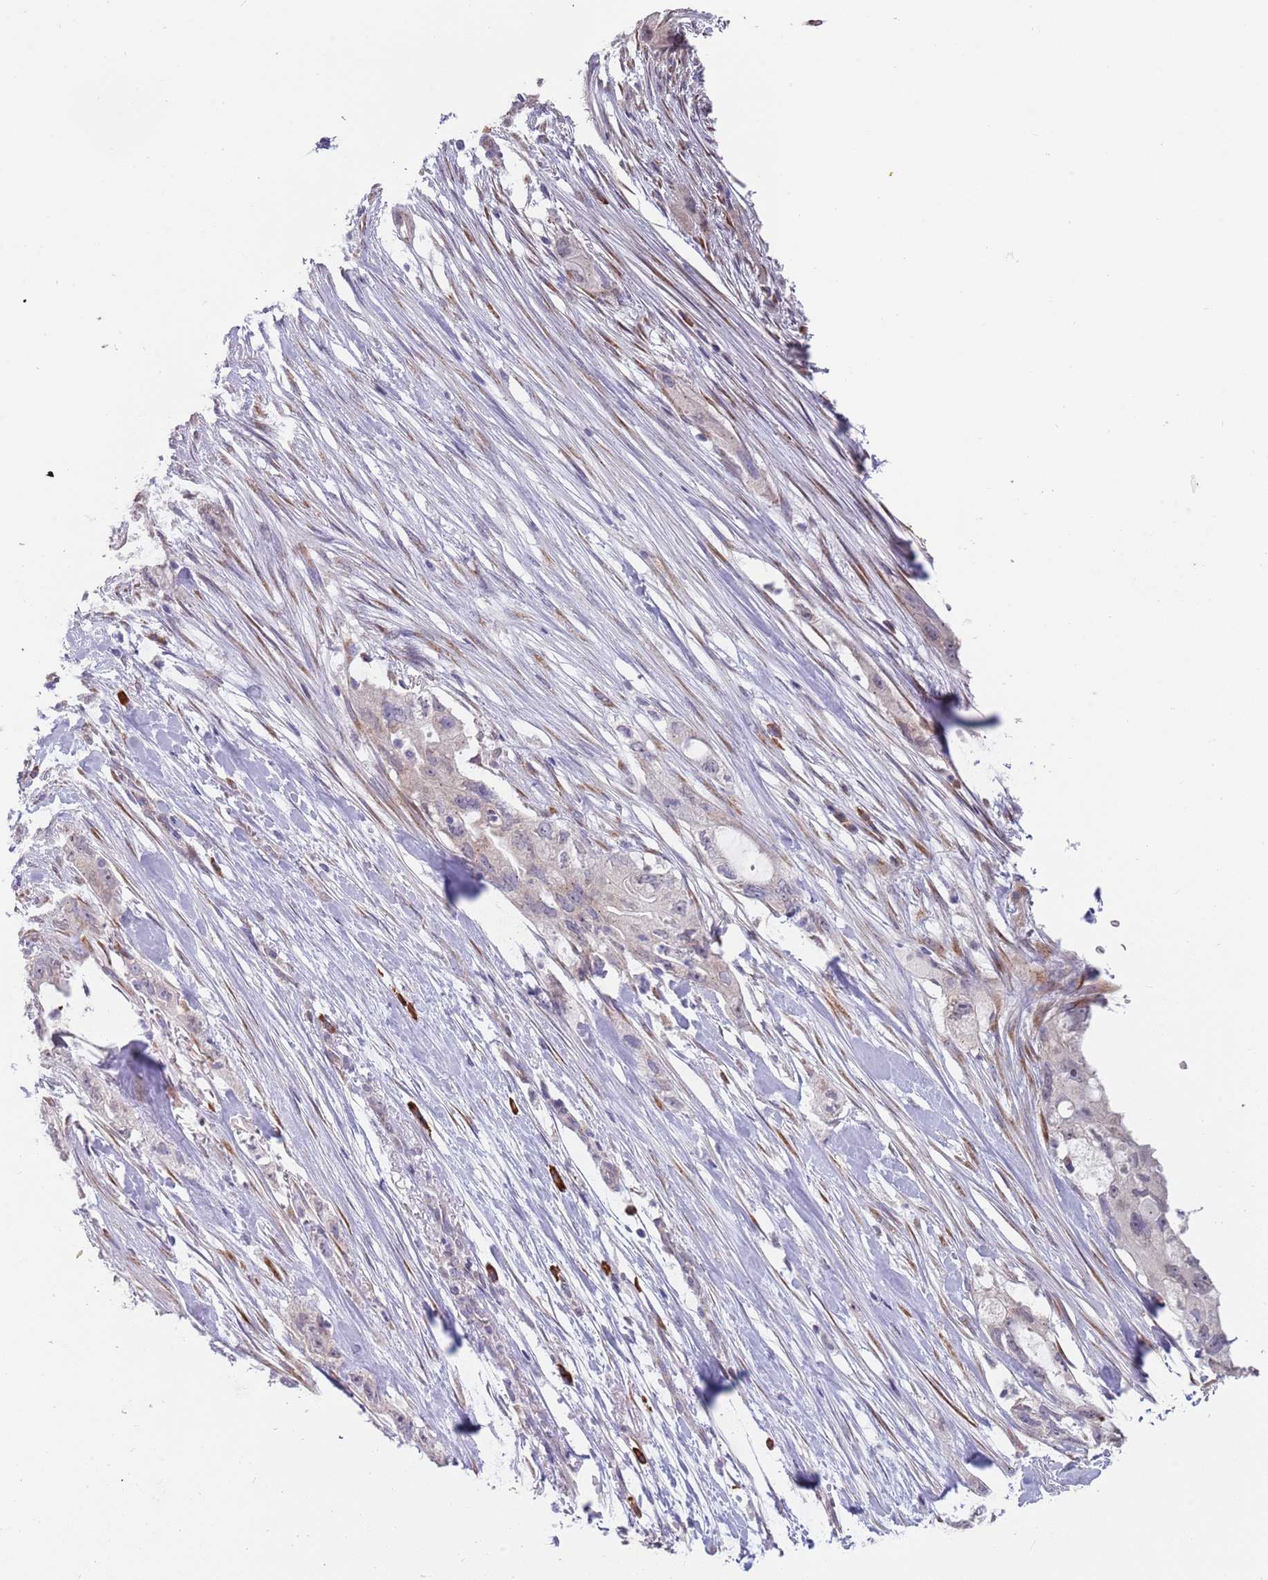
{"staining": {"intensity": "weak", "quantity": "<25%", "location": "nuclear"}, "tissue": "pancreatic cancer", "cell_type": "Tumor cells", "image_type": "cancer", "snomed": [{"axis": "morphology", "description": "Adenocarcinoma, NOS"}, {"axis": "topography", "description": "Pancreas"}], "caption": "The image reveals no significant positivity in tumor cells of pancreatic adenocarcinoma.", "gene": "TNRC6C", "patient": {"sex": "female", "age": 73}}